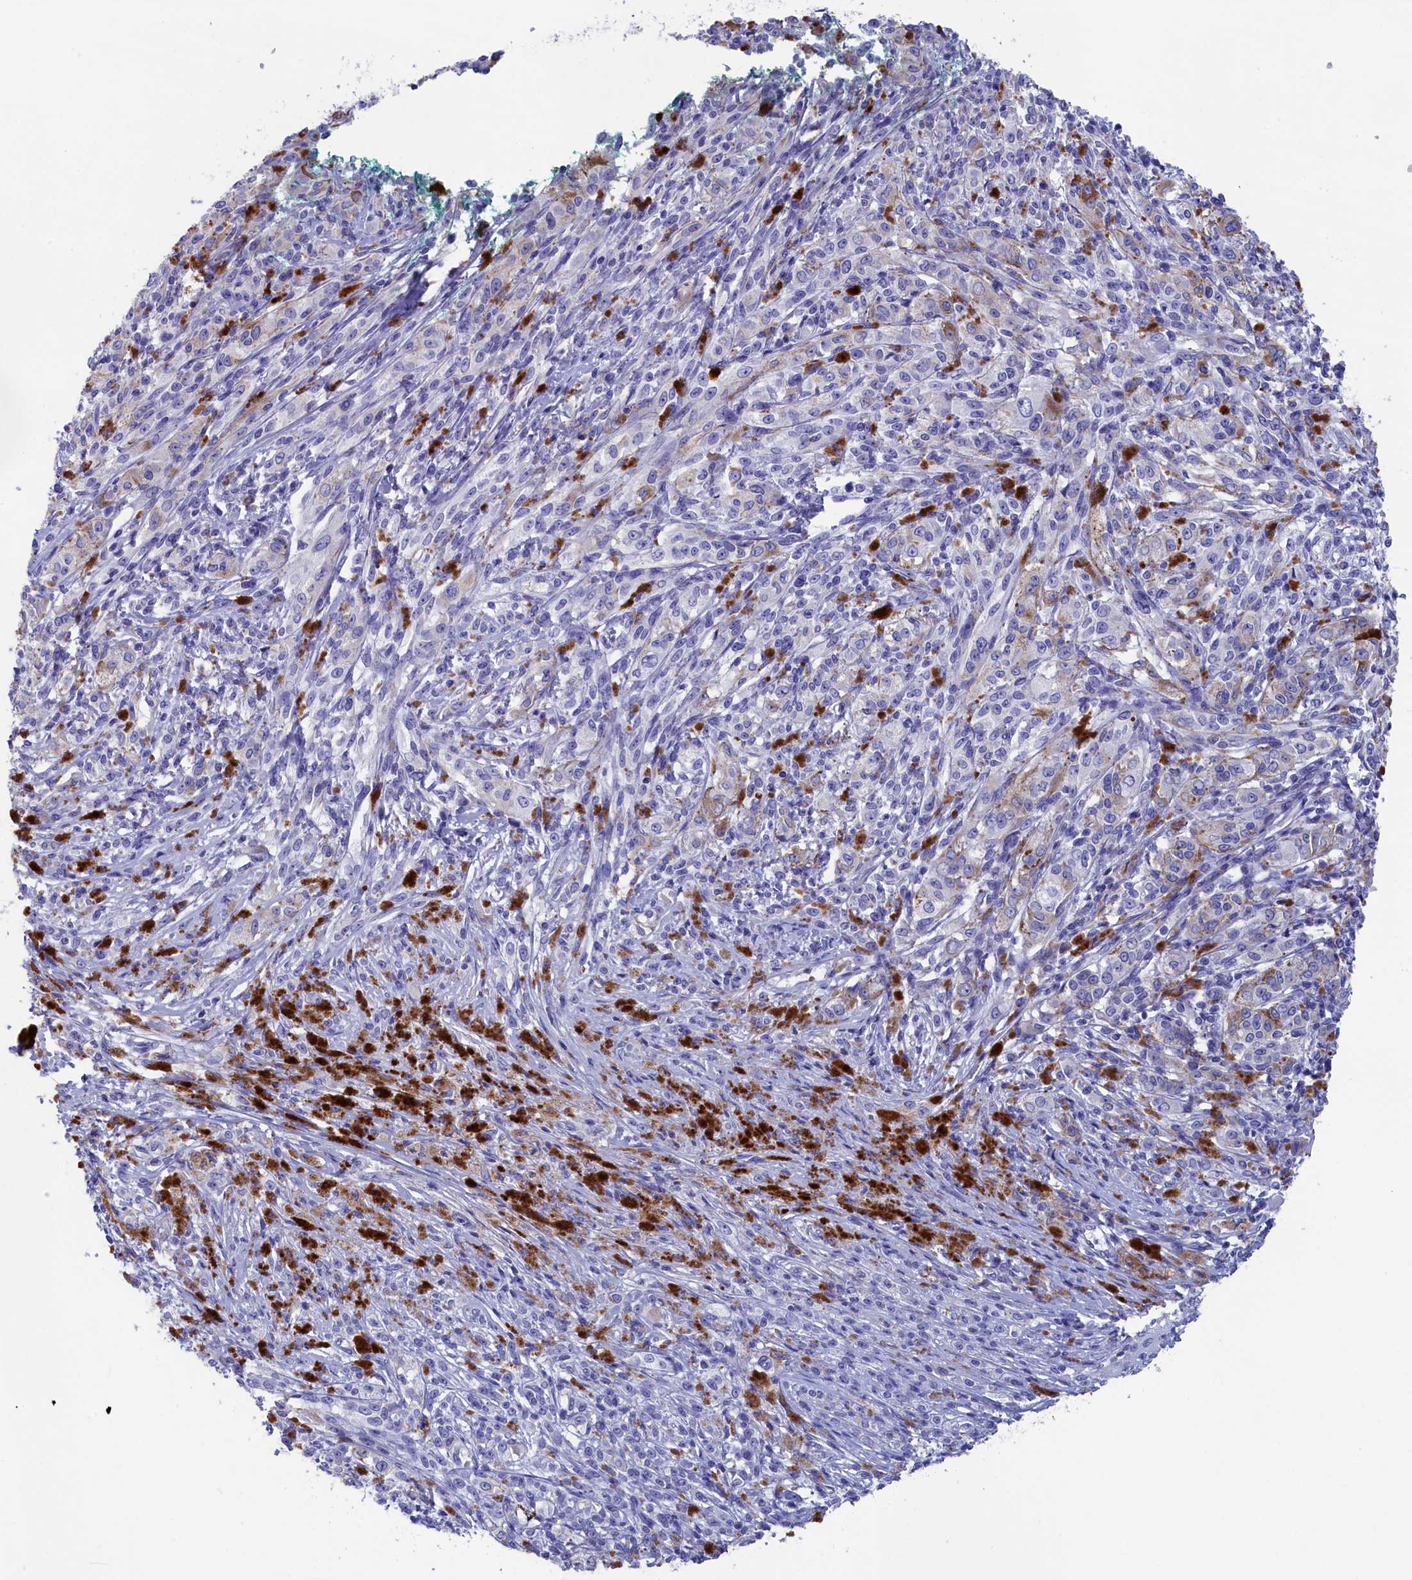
{"staining": {"intensity": "negative", "quantity": "none", "location": "none"}, "tissue": "melanoma", "cell_type": "Tumor cells", "image_type": "cancer", "snomed": [{"axis": "morphology", "description": "Malignant melanoma, NOS"}, {"axis": "topography", "description": "Skin"}], "caption": "High power microscopy photomicrograph of an IHC image of malignant melanoma, revealing no significant staining in tumor cells.", "gene": "PRDM12", "patient": {"sex": "female", "age": 52}}